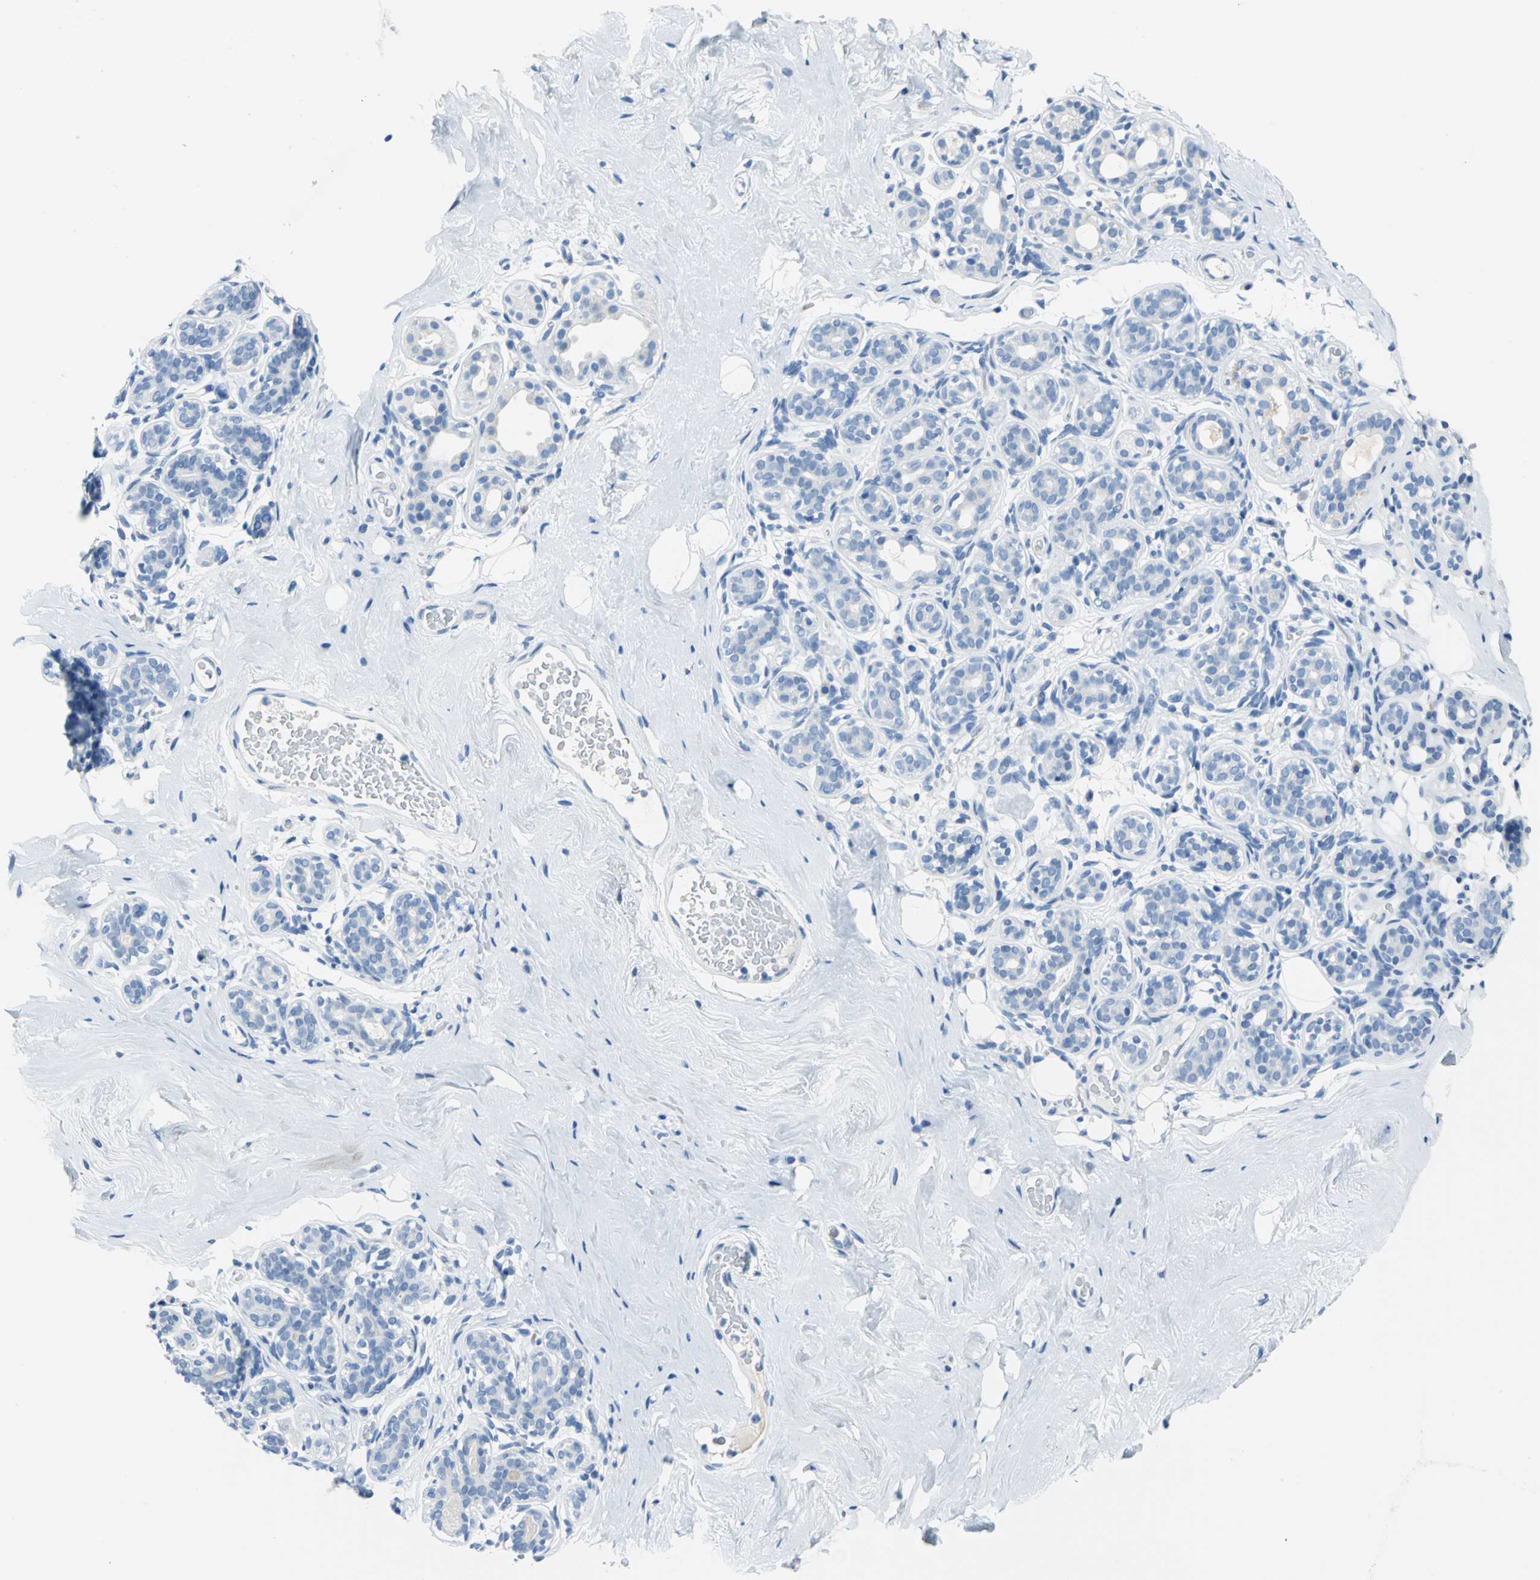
{"staining": {"intensity": "negative", "quantity": "none", "location": "none"}, "tissue": "breast", "cell_type": "Adipocytes", "image_type": "normal", "snomed": [{"axis": "morphology", "description": "Normal tissue, NOS"}, {"axis": "topography", "description": "Breast"}], "caption": "An immunohistochemistry (IHC) micrograph of unremarkable breast is shown. There is no staining in adipocytes of breast.", "gene": "PKLR", "patient": {"sex": "female", "age": 75}}